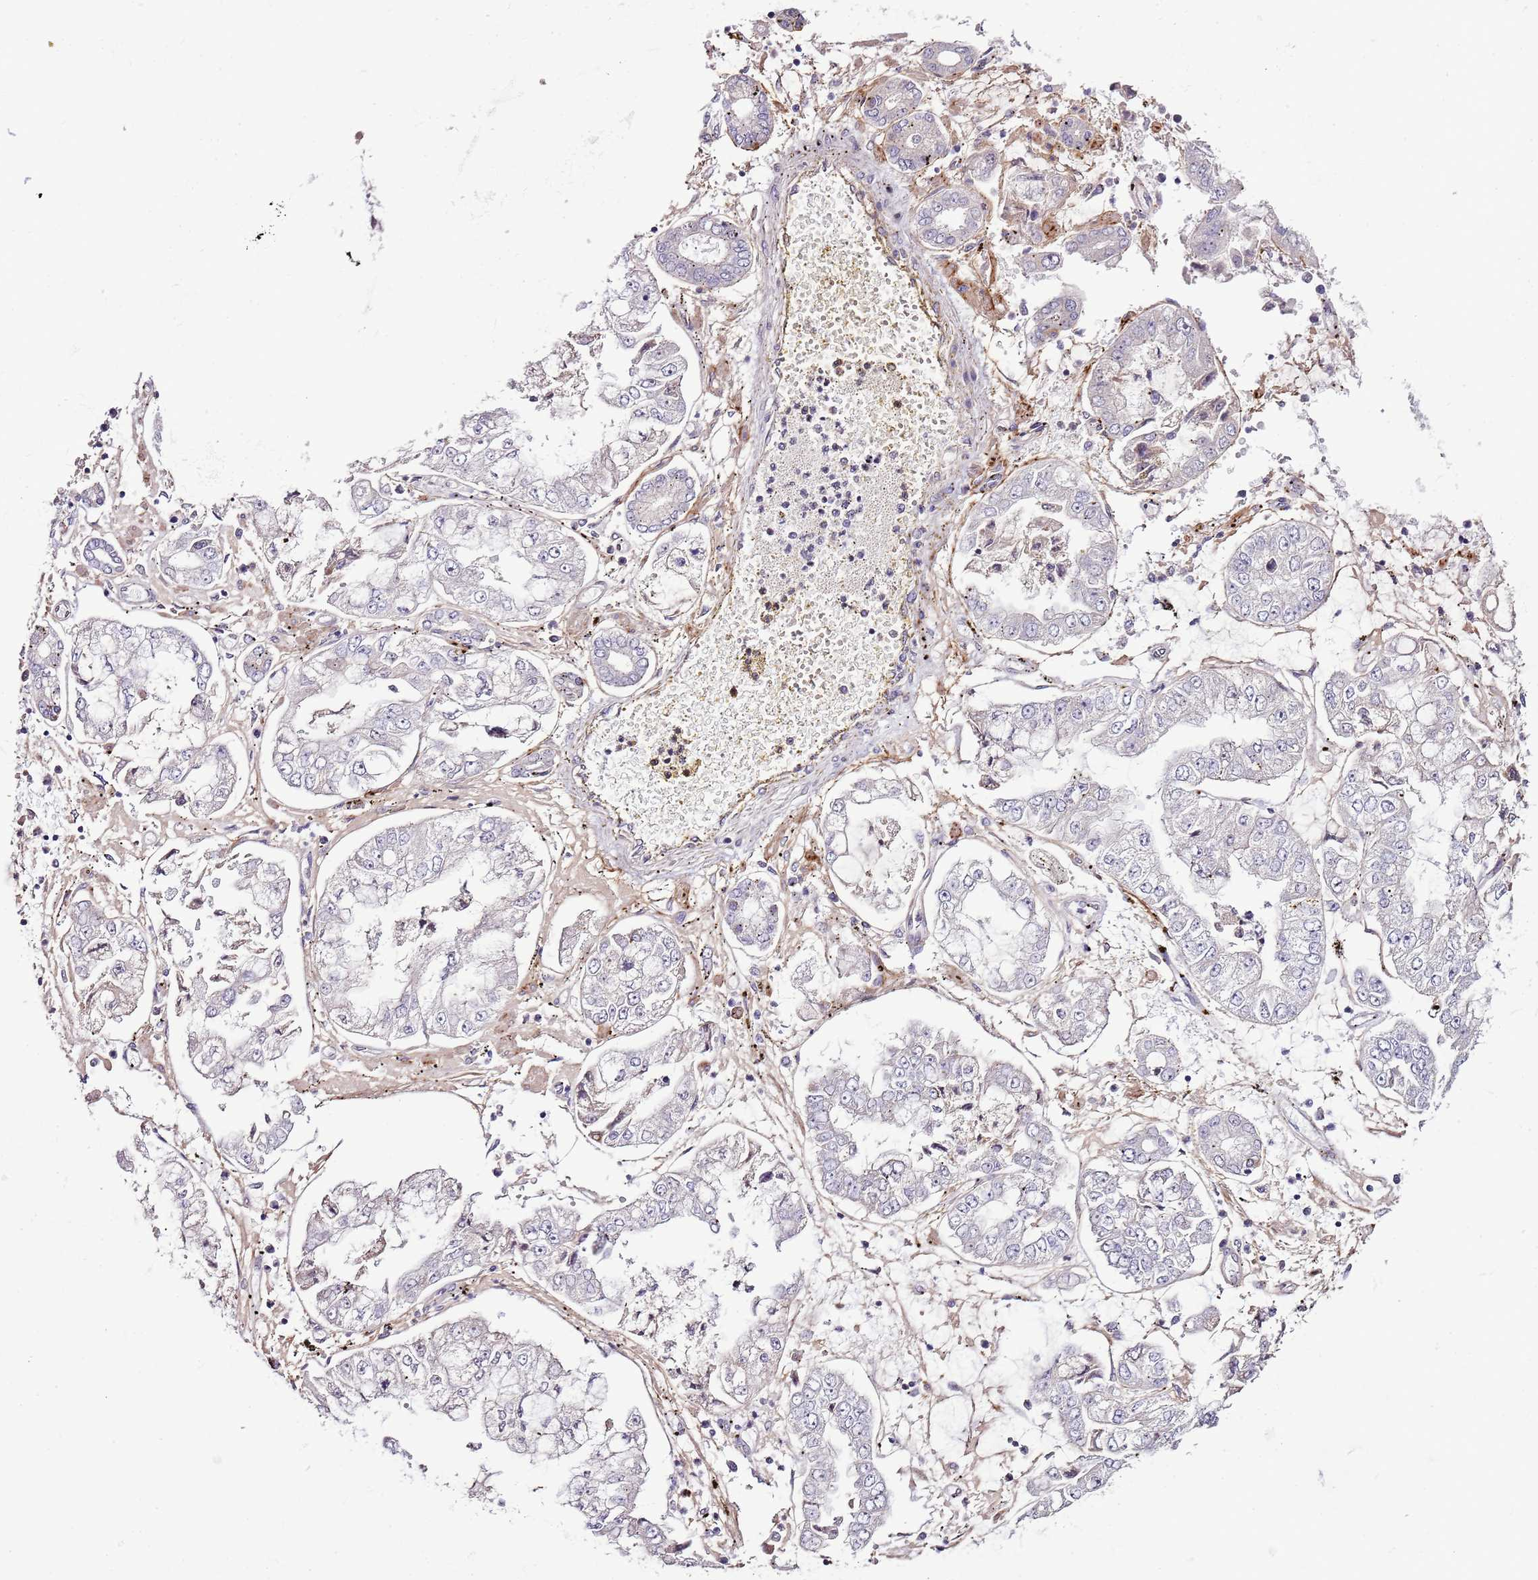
{"staining": {"intensity": "negative", "quantity": "none", "location": "none"}, "tissue": "stomach cancer", "cell_type": "Tumor cells", "image_type": "cancer", "snomed": [{"axis": "morphology", "description": "Adenocarcinoma, NOS"}, {"axis": "topography", "description": "Stomach"}], "caption": "The immunohistochemistry (IHC) histopathology image has no significant positivity in tumor cells of stomach cancer tissue.", "gene": "NKX2-3", "patient": {"sex": "male", "age": 76}}